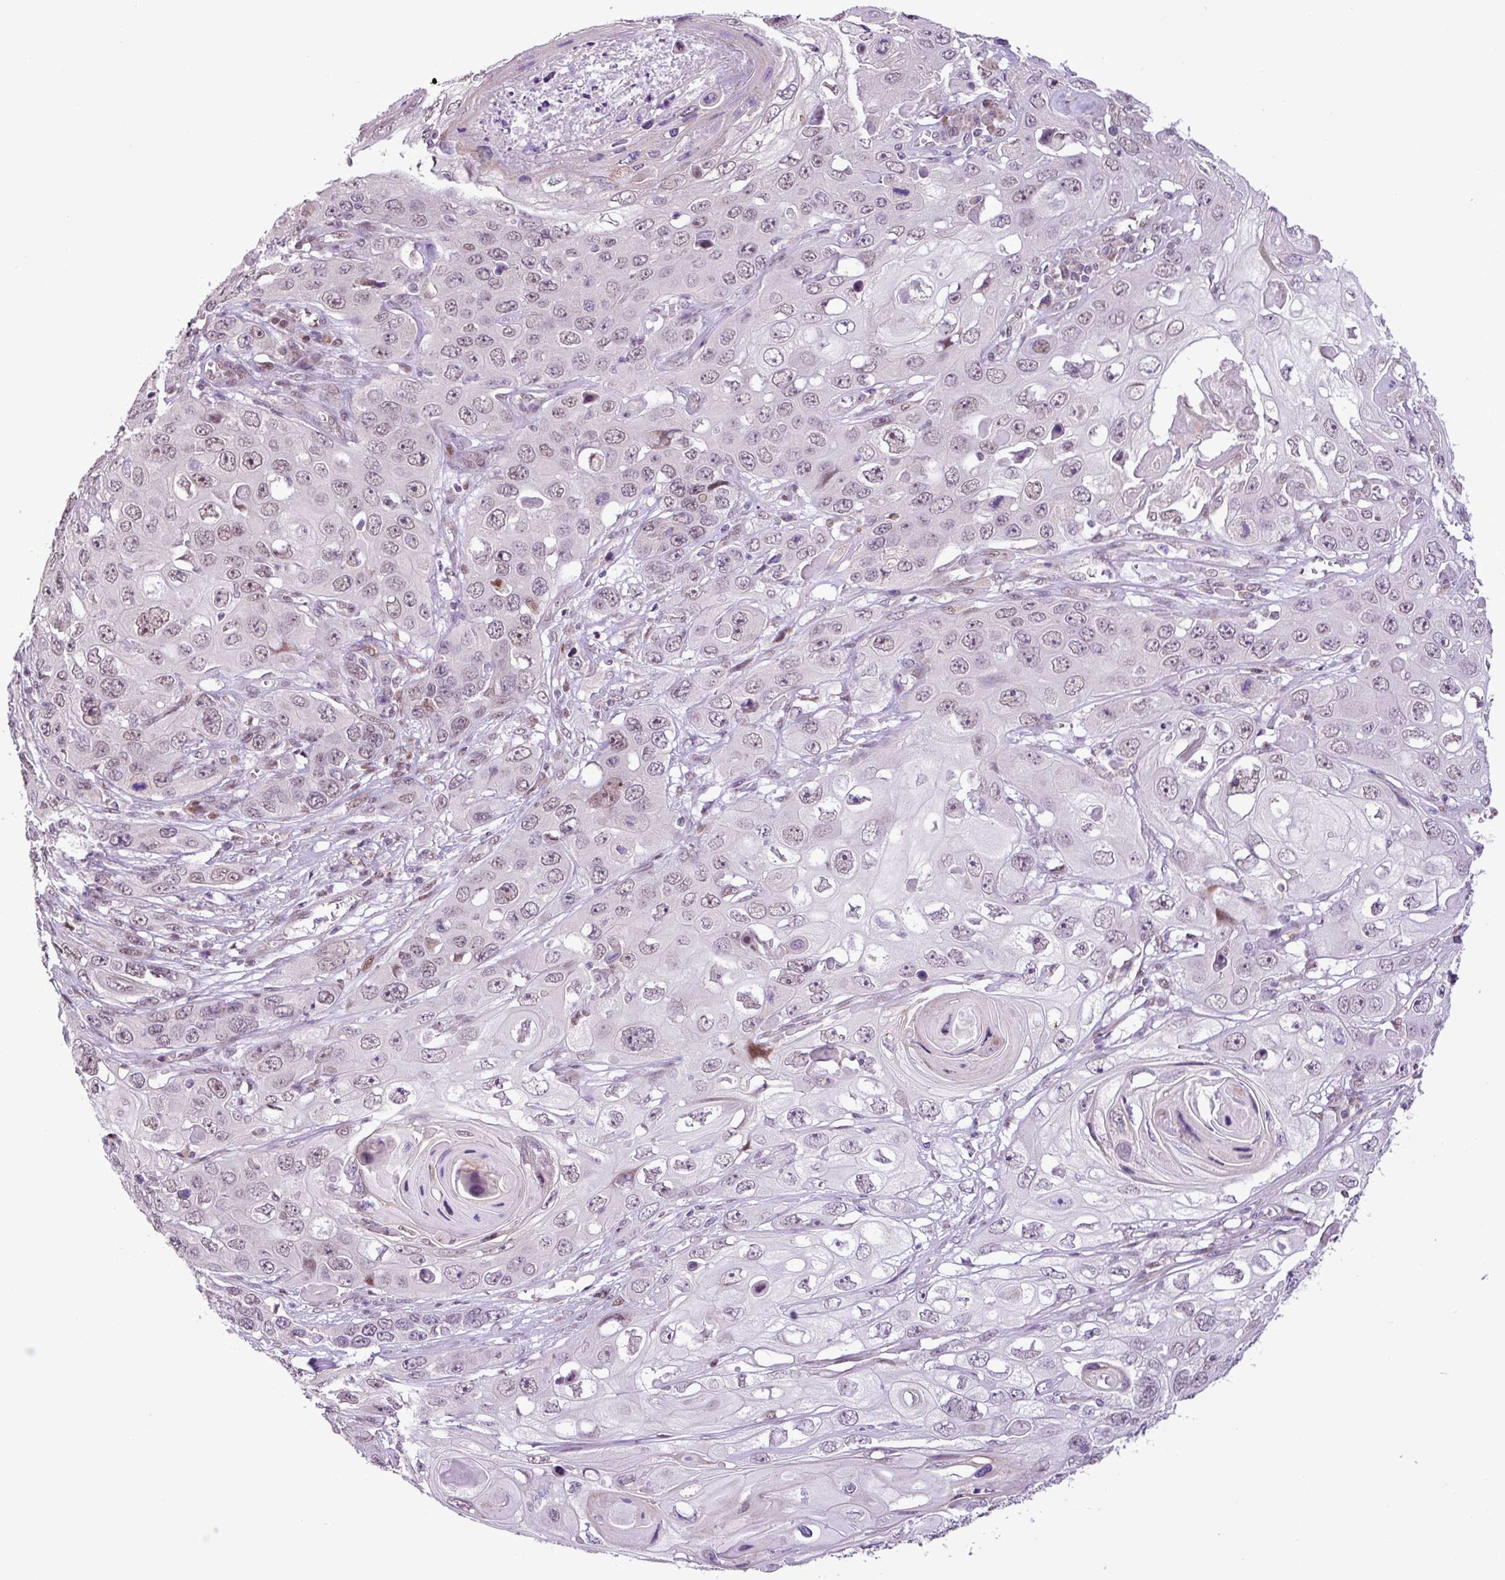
{"staining": {"intensity": "weak", "quantity": "25%-75%", "location": "nuclear"}, "tissue": "skin cancer", "cell_type": "Tumor cells", "image_type": "cancer", "snomed": [{"axis": "morphology", "description": "Squamous cell carcinoma, NOS"}, {"axis": "topography", "description": "Skin"}], "caption": "This is an image of immunohistochemistry staining of squamous cell carcinoma (skin), which shows weak positivity in the nuclear of tumor cells.", "gene": "ZNF354A", "patient": {"sex": "male", "age": 55}}